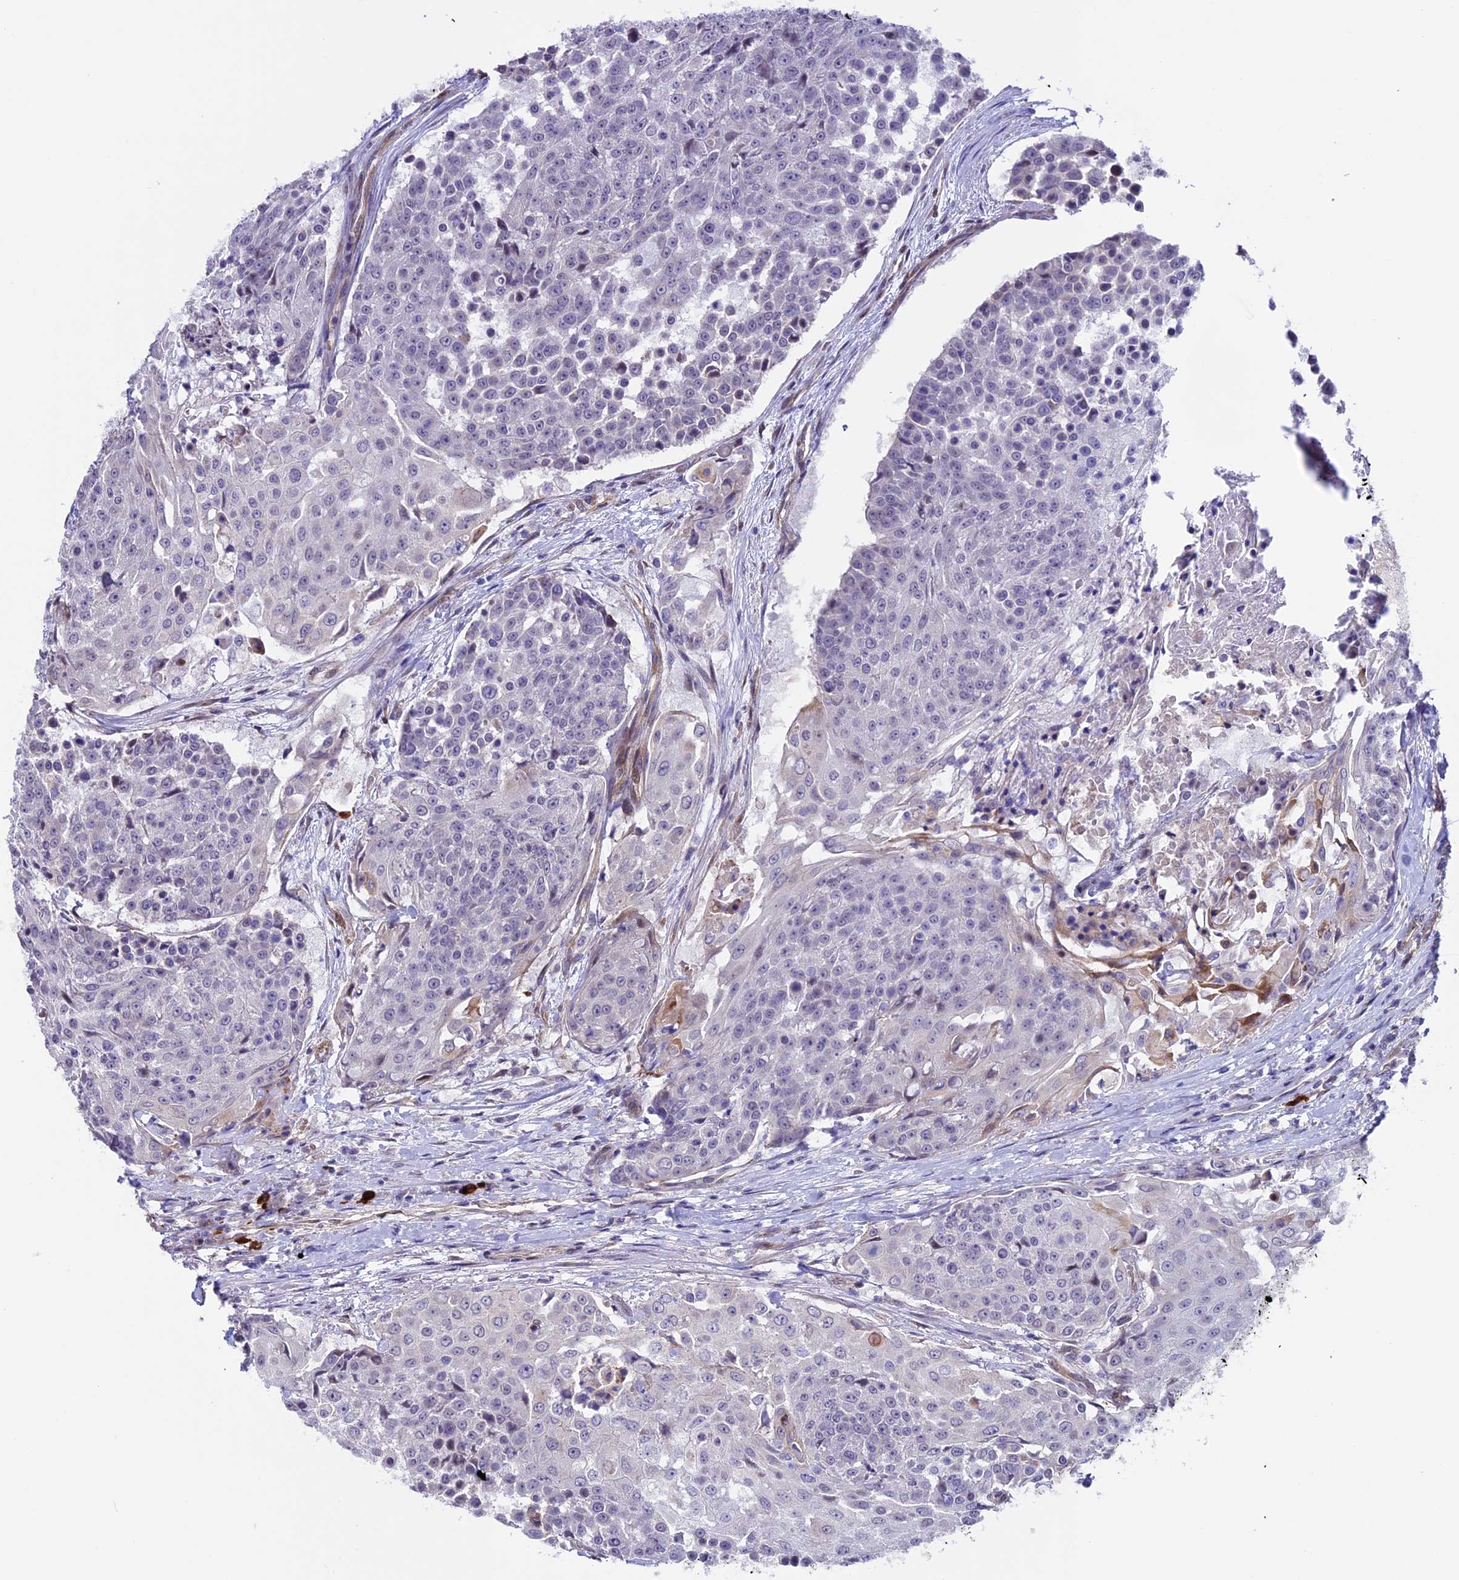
{"staining": {"intensity": "negative", "quantity": "none", "location": "none"}, "tissue": "urothelial cancer", "cell_type": "Tumor cells", "image_type": "cancer", "snomed": [{"axis": "morphology", "description": "Urothelial carcinoma, High grade"}, {"axis": "topography", "description": "Urinary bladder"}], "caption": "Urothelial cancer stained for a protein using immunohistochemistry (IHC) shows no expression tumor cells.", "gene": "TMEM171", "patient": {"sex": "female", "age": 63}}